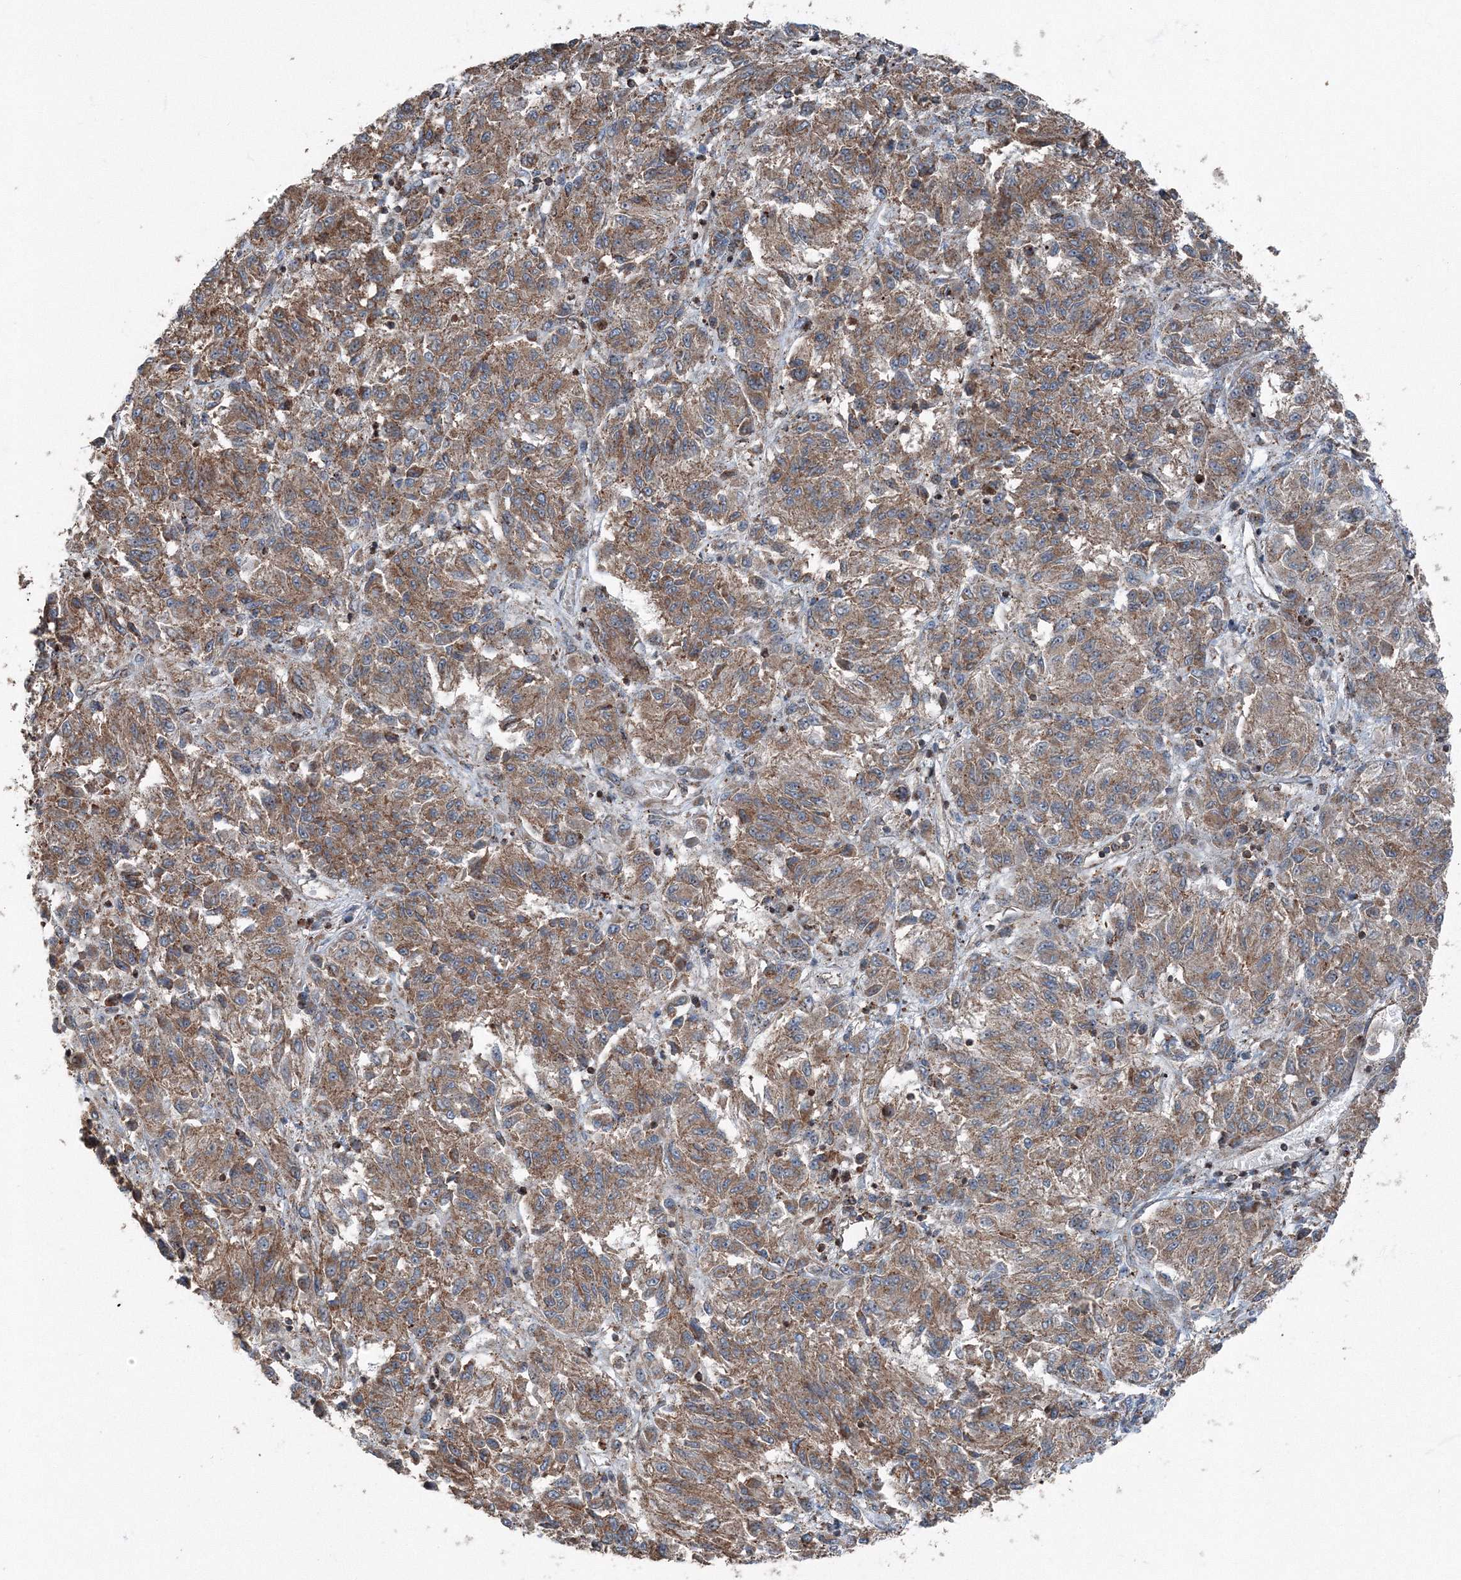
{"staining": {"intensity": "moderate", "quantity": ">75%", "location": "cytoplasmic/membranous"}, "tissue": "melanoma", "cell_type": "Tumor cells", "image_type": "cancer", "snomed": [{"axis": "morphology", "description": "Malignant melanoma, Metastatic site"}, {"axis": "topography", "description": "Lung"}], "caption": "Melanoma stained for a protein exhibits moderate cytoplasmic/membranous positivity in tumor cells.", "gene": "AASDH", "patient": {"sex": "male", "age": 64}}